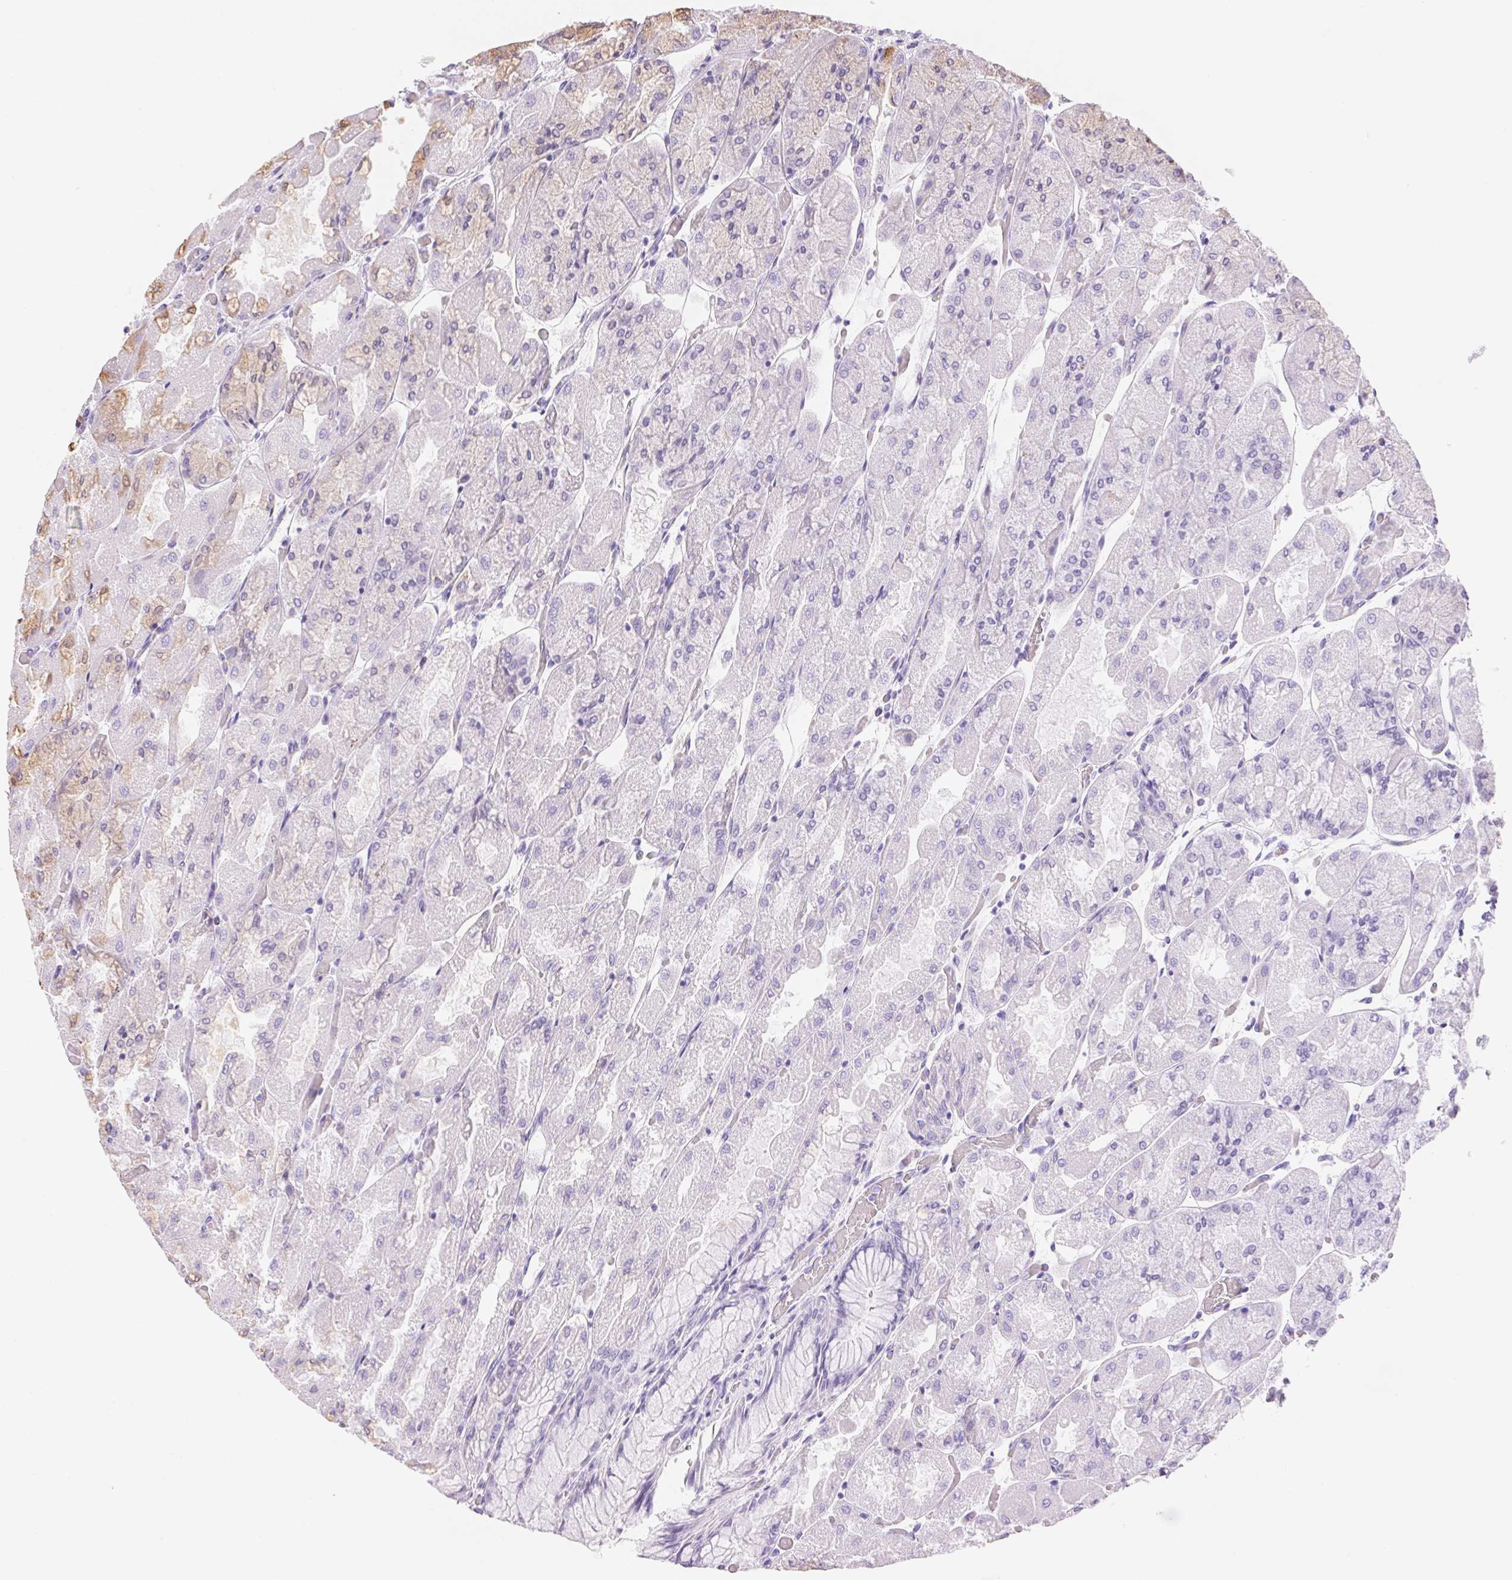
{"staining": {"intensity": "weak", "quantity": "<25%", "location": "cytoplasmic/membranous"}, "tissue": "stomach", "cell_type": "Glandular cells", "image_type": "normal", "snomed": [{"axis": "morphology", "description": "Normal tissue, NOS"}, {"axis": "topography", "description": "Stomach"}], "caption": "An IHC image of unremarkable stomach is shown. There is no staining in glandular cells of stomach.", "gene": "TEKT1", "patient": {"sex": "female", "age": 61}}